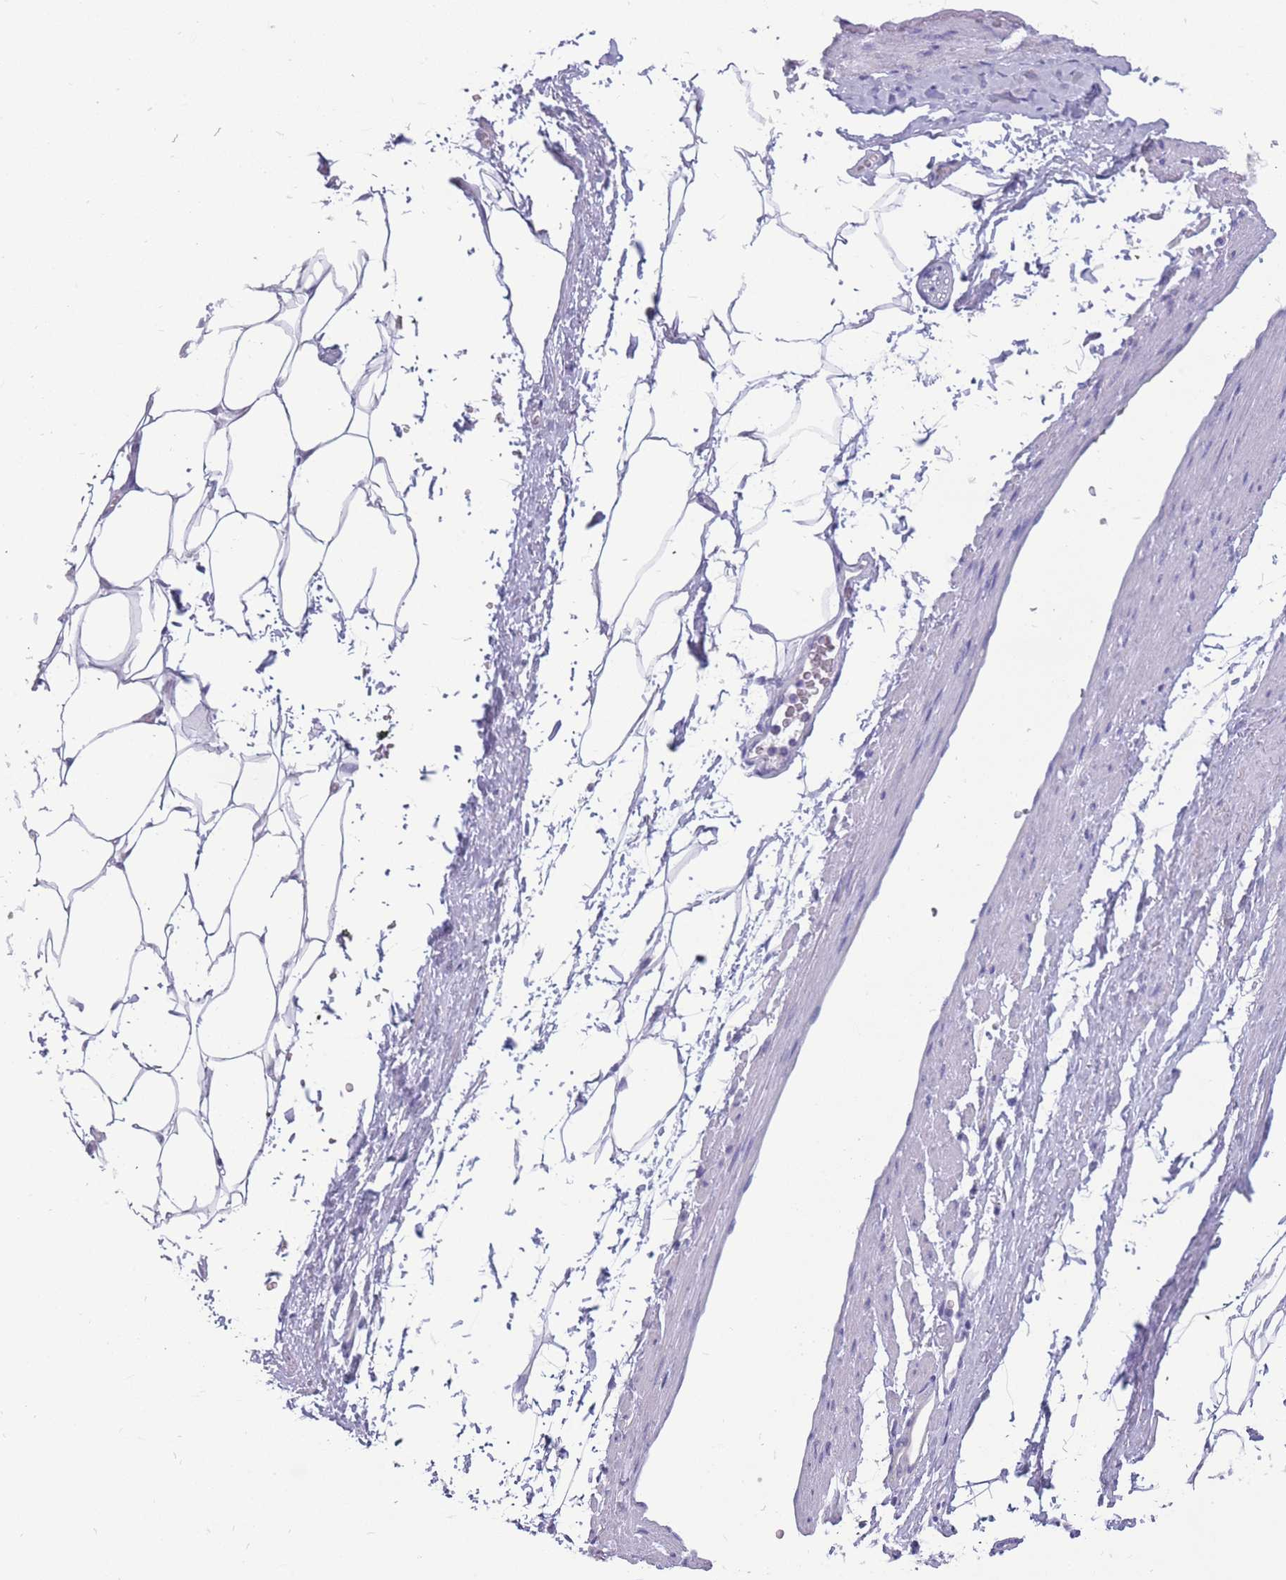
{"staining": {"intensity": "negative", "quantity": "none", "location": "none"}, "tissue": "adipose tissue", "cell_type": "Adipocytes", "image_type": "normal", "snomed": [{"axis": "morphology", "description": "Normal tissue, NOS"}, {"axis": "morphology", "description": "Adenocarcinoma, Low grade"}, {"axis": "topography", "description": "Prostate"}, {"axis": "topography", "description": "Peripheral nerve tissue"}], "caption": "DAB (3,3'-diaminobenzidine) immunohistochemical staining of benign human adipose tissue displays no significant positivity in adipocytes.", "gene": "INTS2", "patient": {"sex": "male", "age": 63}}